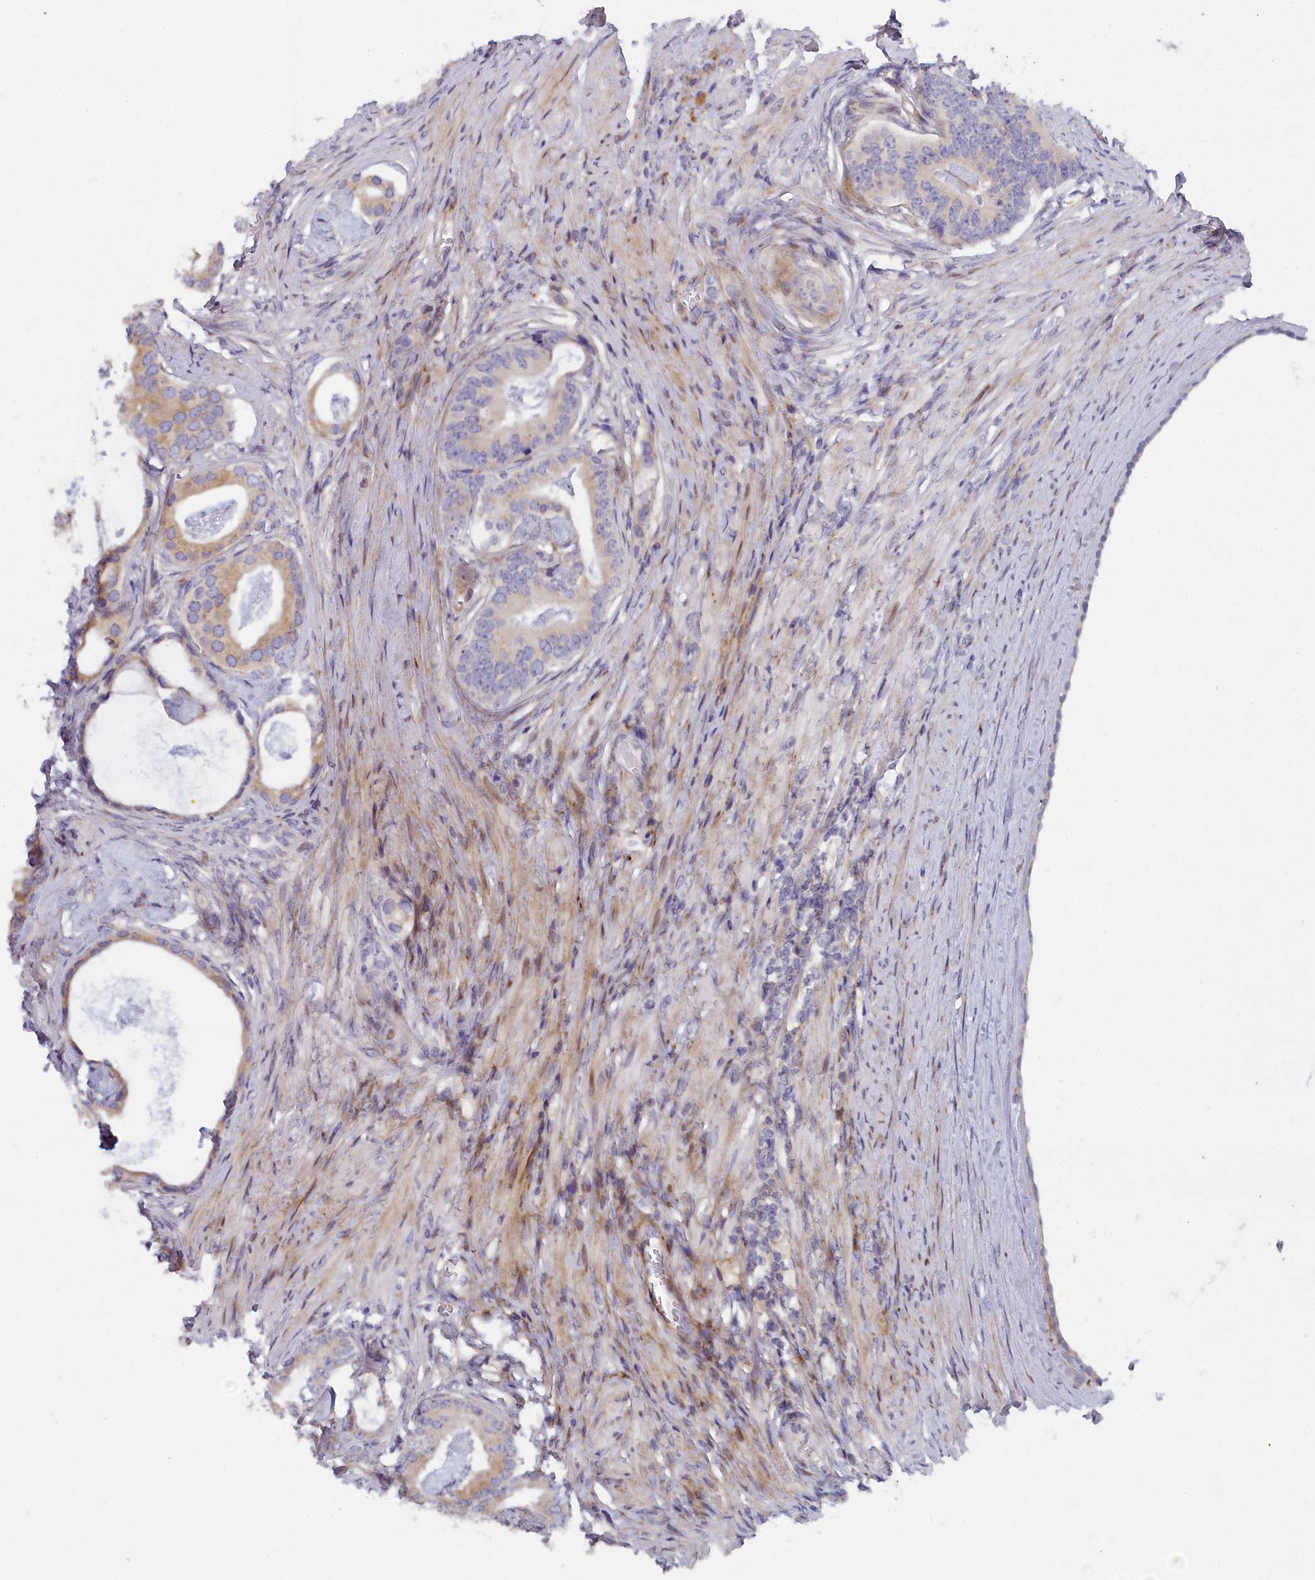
{"staining": {"intensity": "moderate", "quantity": "25%-75%", "location": "cytoplasmic/membranous"}, "tissue": "prostate cancer", "cell_type": "Tumor cells", "image_type": "cancer", "snomed": [{"axis": "morphology", "description": "Adenocarcinoma, Low grade"}, {"axis": "topography", "description": "Prostate"}], "caption": "Protein staining reveals moderate cytoplasmic/membranous positivity in about 25%-75% of tumor cells in prostate low-grade adenocarcinoma.", "gene": "B9D2", "patient": {"sex": "male", "age": 71}}